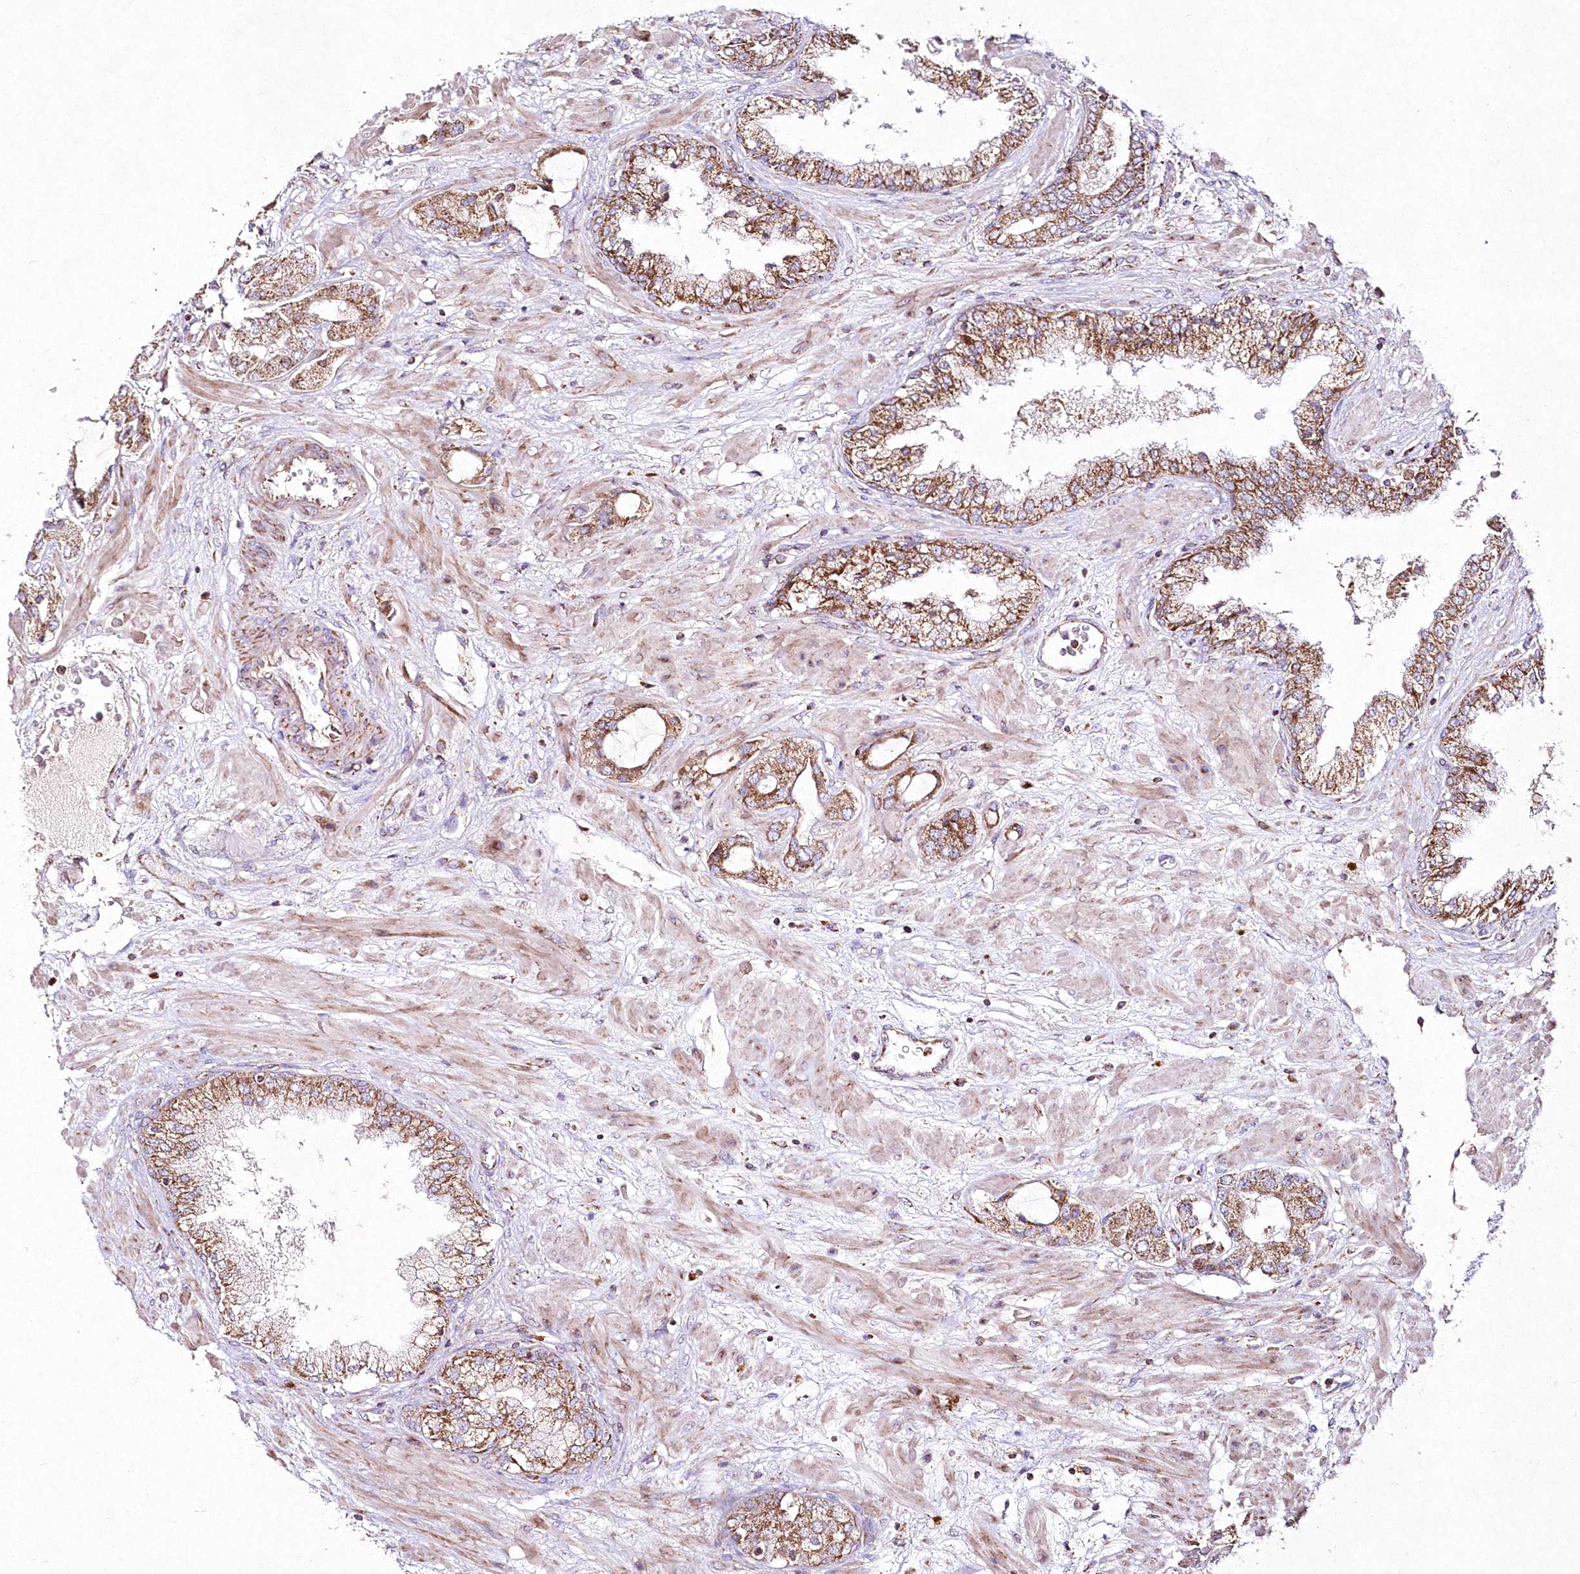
{"staining": {"intensity": "moderate", "quantity": ">75%", "location": "cytoplasmic/membranous"}, "tissue": "prostate cancer", "cell_type": "Tumor cells", "image_type": "cancer", "snomed": [{"axis": "morphology", "description": "Normal tissue, NOS"}, {"axis": "morphology", "description": "Adenocarcinoma, High grade"}, {"axis": "topography", "description": "Prostate"}, {"axis": "topography", "description": "Peripheral nerve tissue"}], "caption": "Prostate cancer stained with a protein marker demonstrates moderate staining in tumor cells.", "gene": "DNA2", "patient": {"sex": "male", "age": 59}}